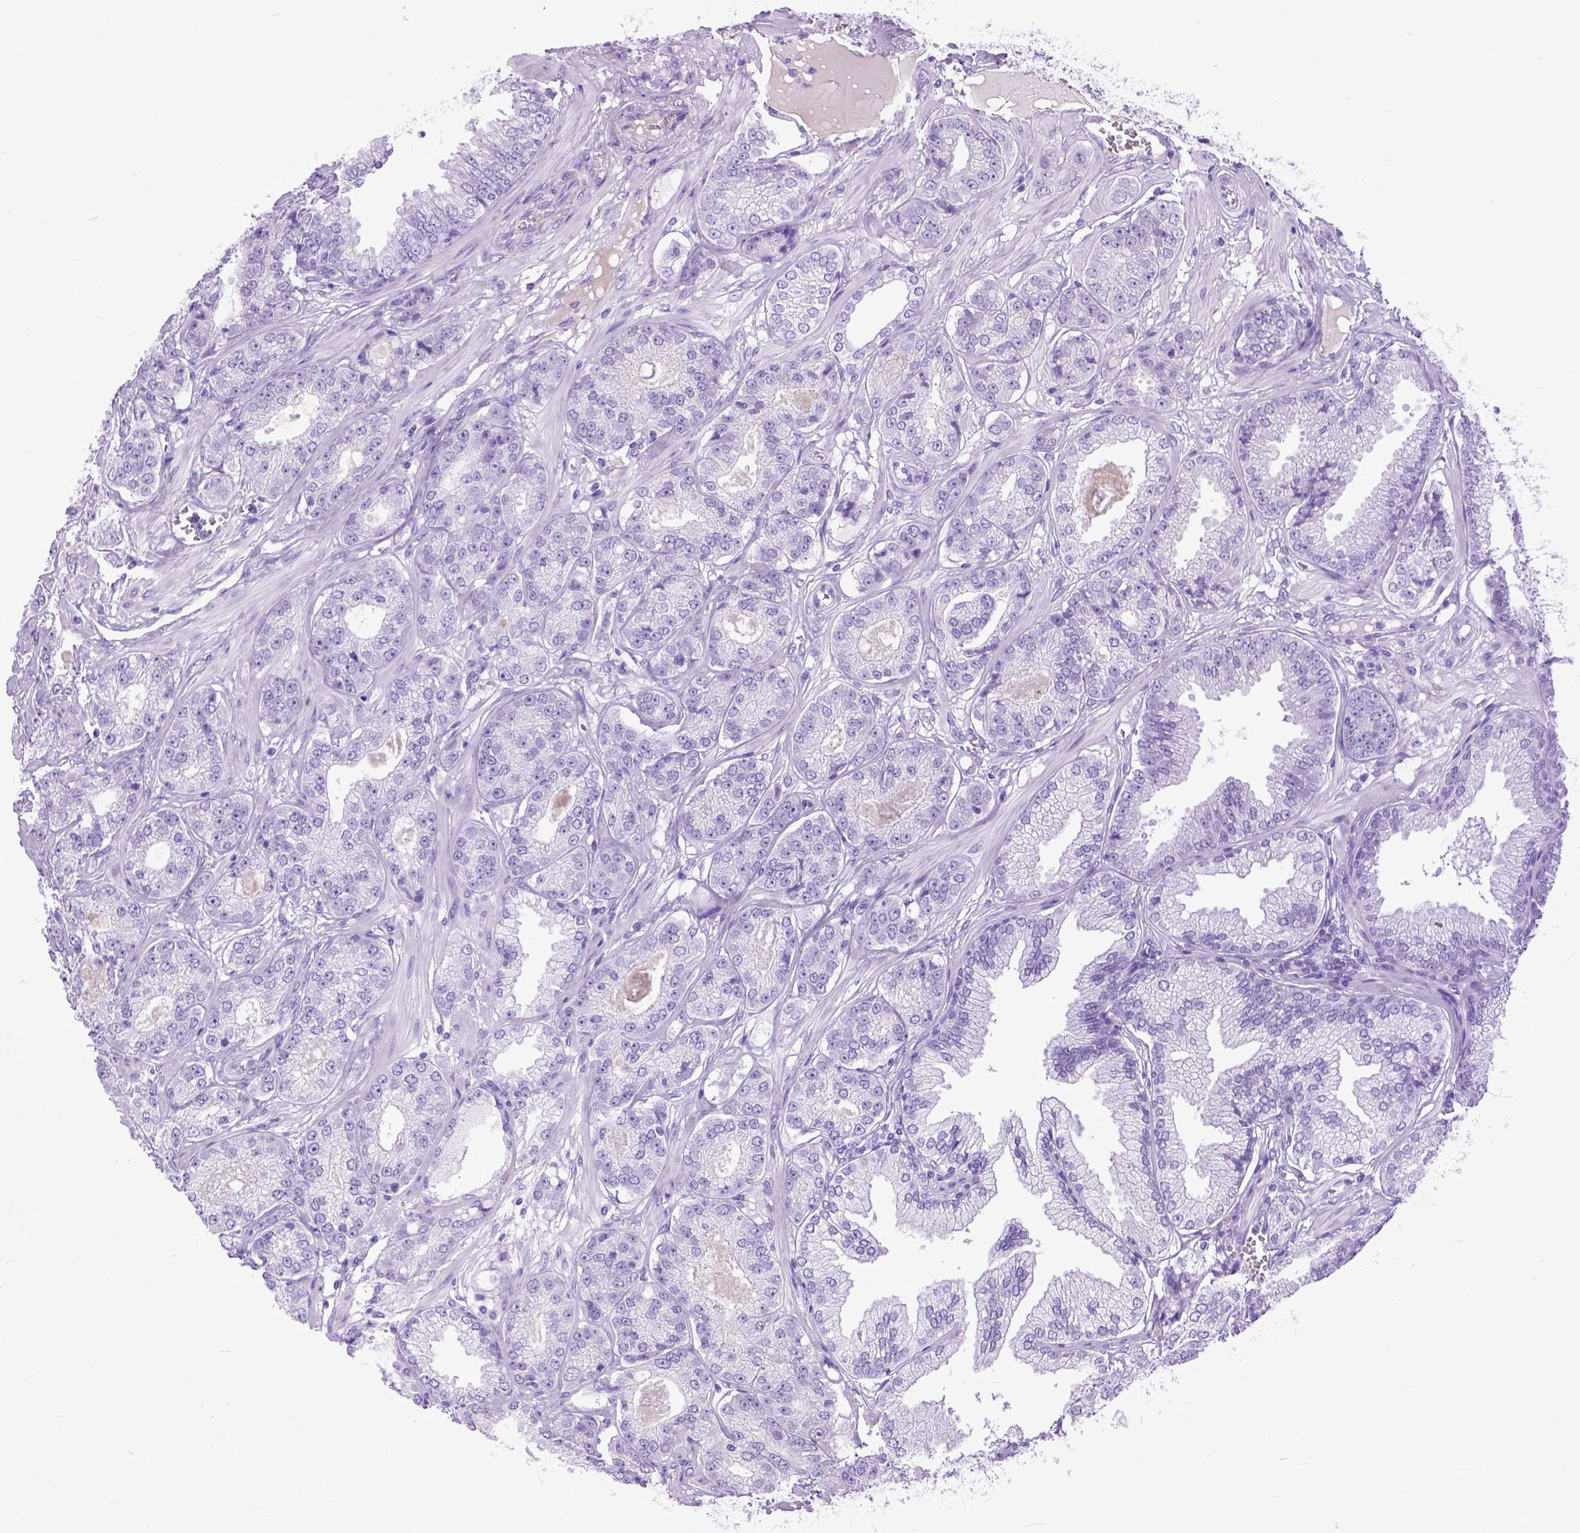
{"staining": {"intensity": "negative", "quantity": "none", "location": "none"}, "tissue": "prostate cancer", "cell_type": "Tumor cells", "image_type": "cancer", "snomed": [{"axis": "morphology", "description": "Adenocarcinoma, NOS"}, {"axis": "topography", "description": "Prostate"}], "caption": "This is an immunohistochemistry (IHC) histopathology image of prostate adenocarcinoma. There is no expression in tumor cells.", "gene": "GNGT1", "patient": {"sex": "male", "age": 64}}